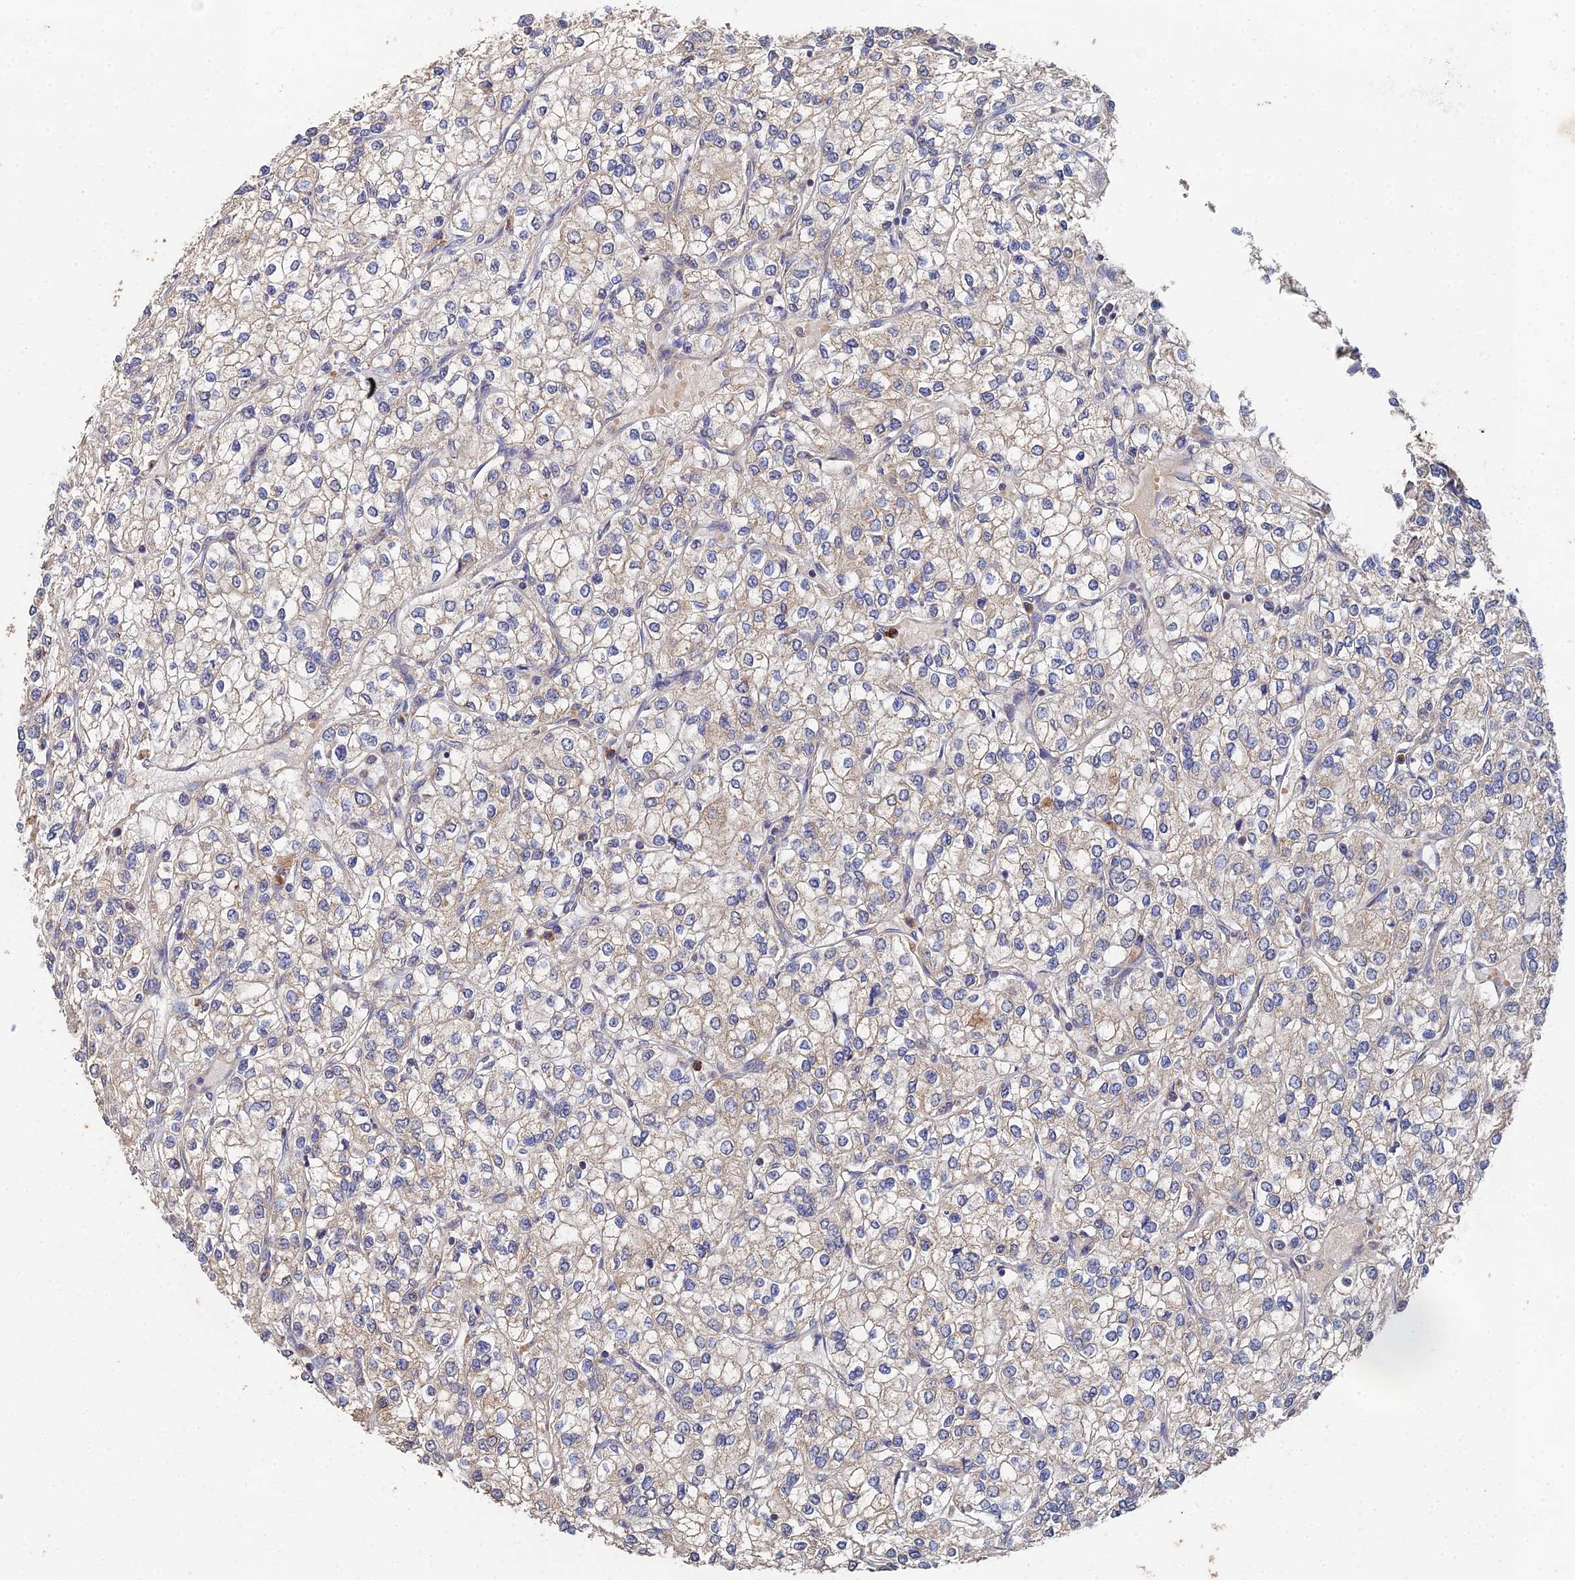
{"staining": {"intensity": "weak", "quantity": "25%-75%", "location": "cytoplasmic/membranous"}, "tissue": "renal cancer", "cell_type": "Tumor cells", "image_type": "cancer", "snomed": [{"axis": "morphology", "description": "Adenocarcinoma, NOS"}, {"axis": "topography", "description": "Kidney"}], "caption": "IHC photomicrograph of neoplastic tissue: human renal cancer stained using immunohistochemistry exhibits low levels of weak protein expression localized specifically in the cytoplasmic/membranous of tumor cells, appearing as a cytoplasmic/membranous brown color.", "gene": "SPANXN4", "patient": {"sex": "male", "age": 80}}